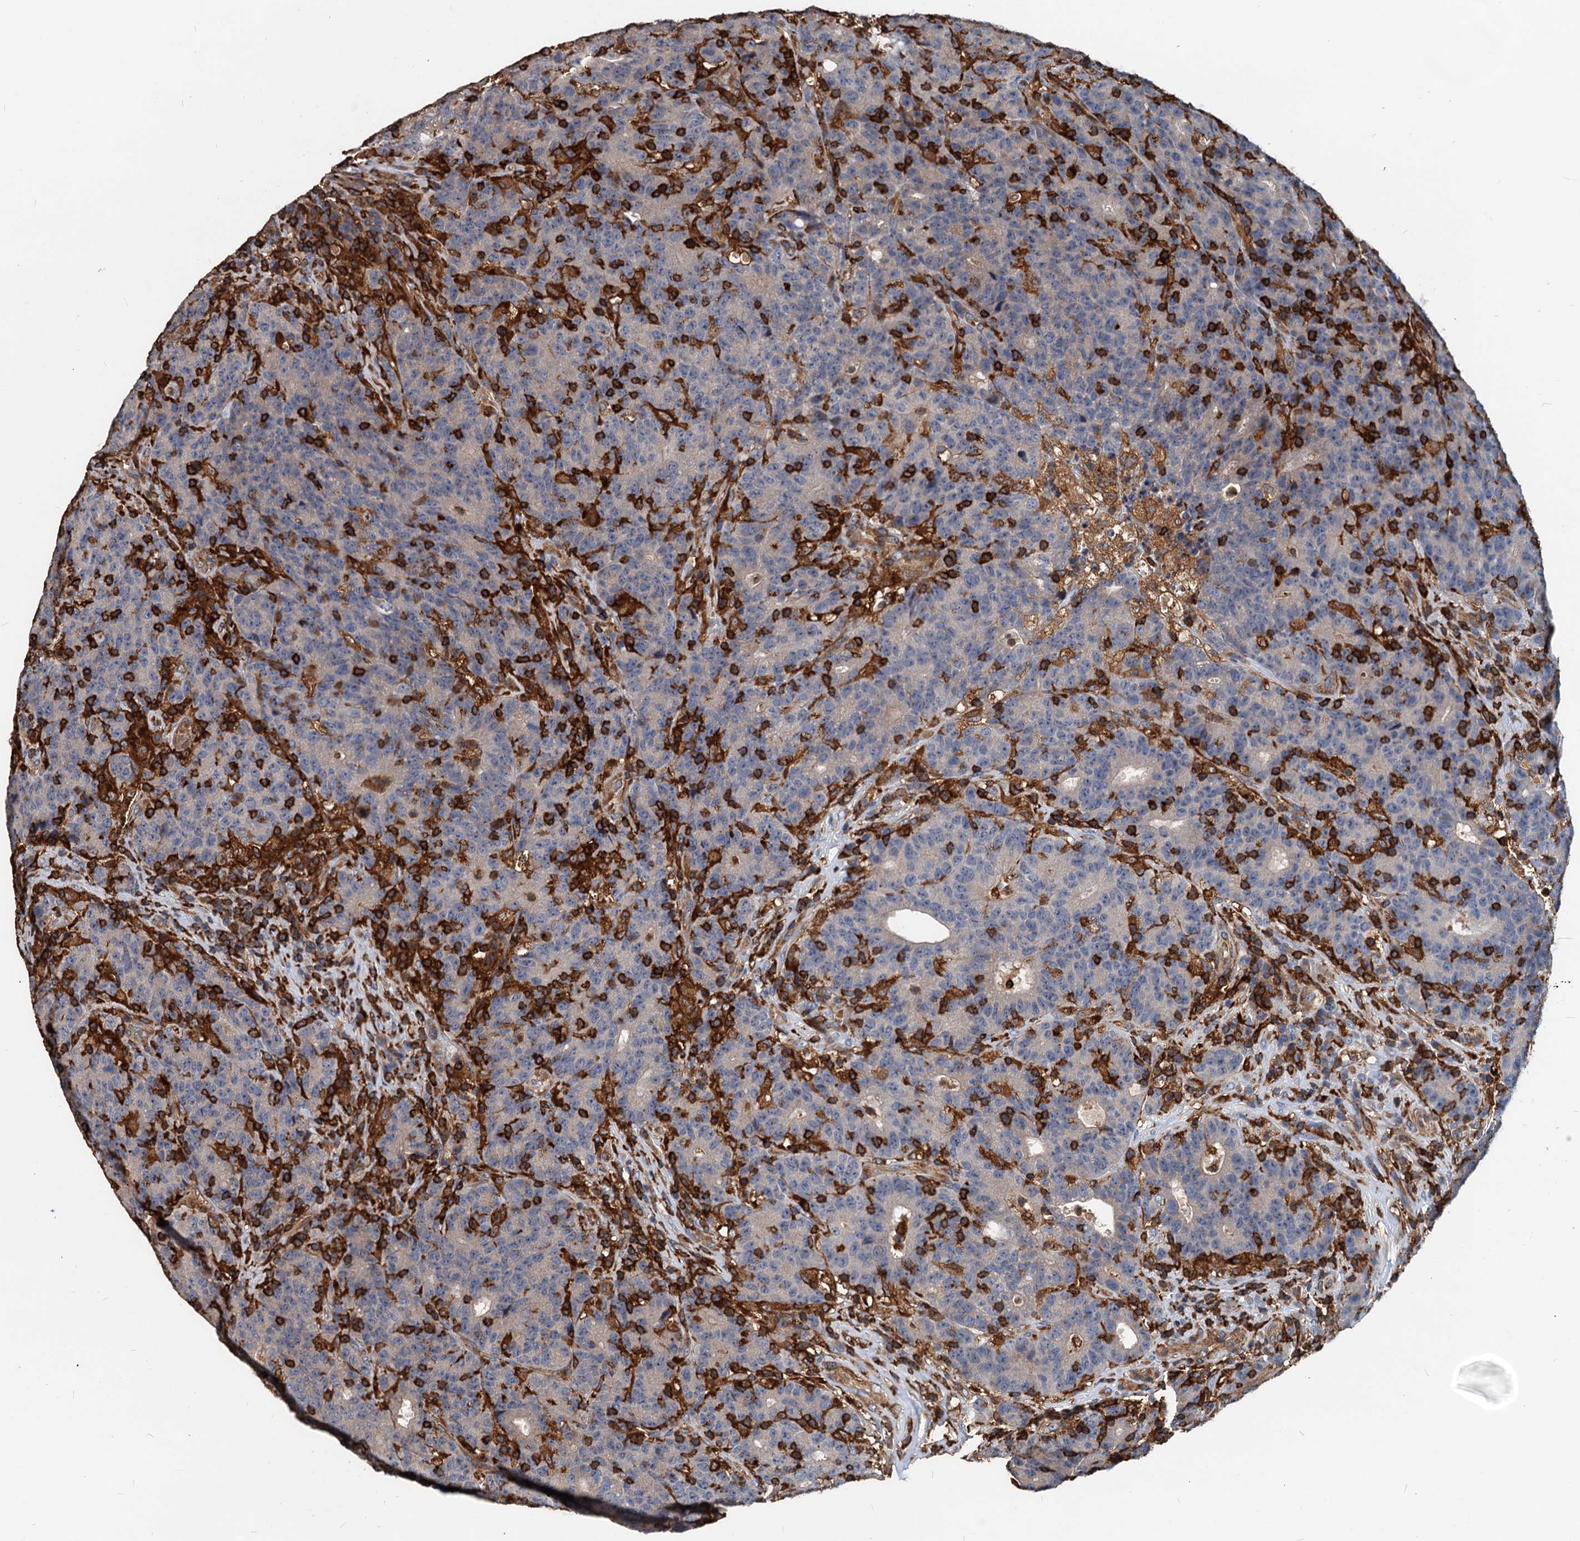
{"staining": {"intensity": "negative", "quantity": "none", "location": "none"}, "tissue": "colorectal cancer", "cell_type": "Tumor cells", "image_type": "cancer", "snomed": [{"axis": "morphology", "description": "Adenocarcinoma, NOS"}, {"axis": "topography", "description": "Colon"}], "caption": "A micrograph of human colorectal cancer is negative for staining in tumor cells.", "gene": "LCP2", "patient": {"sex": "female", "age": 75}}